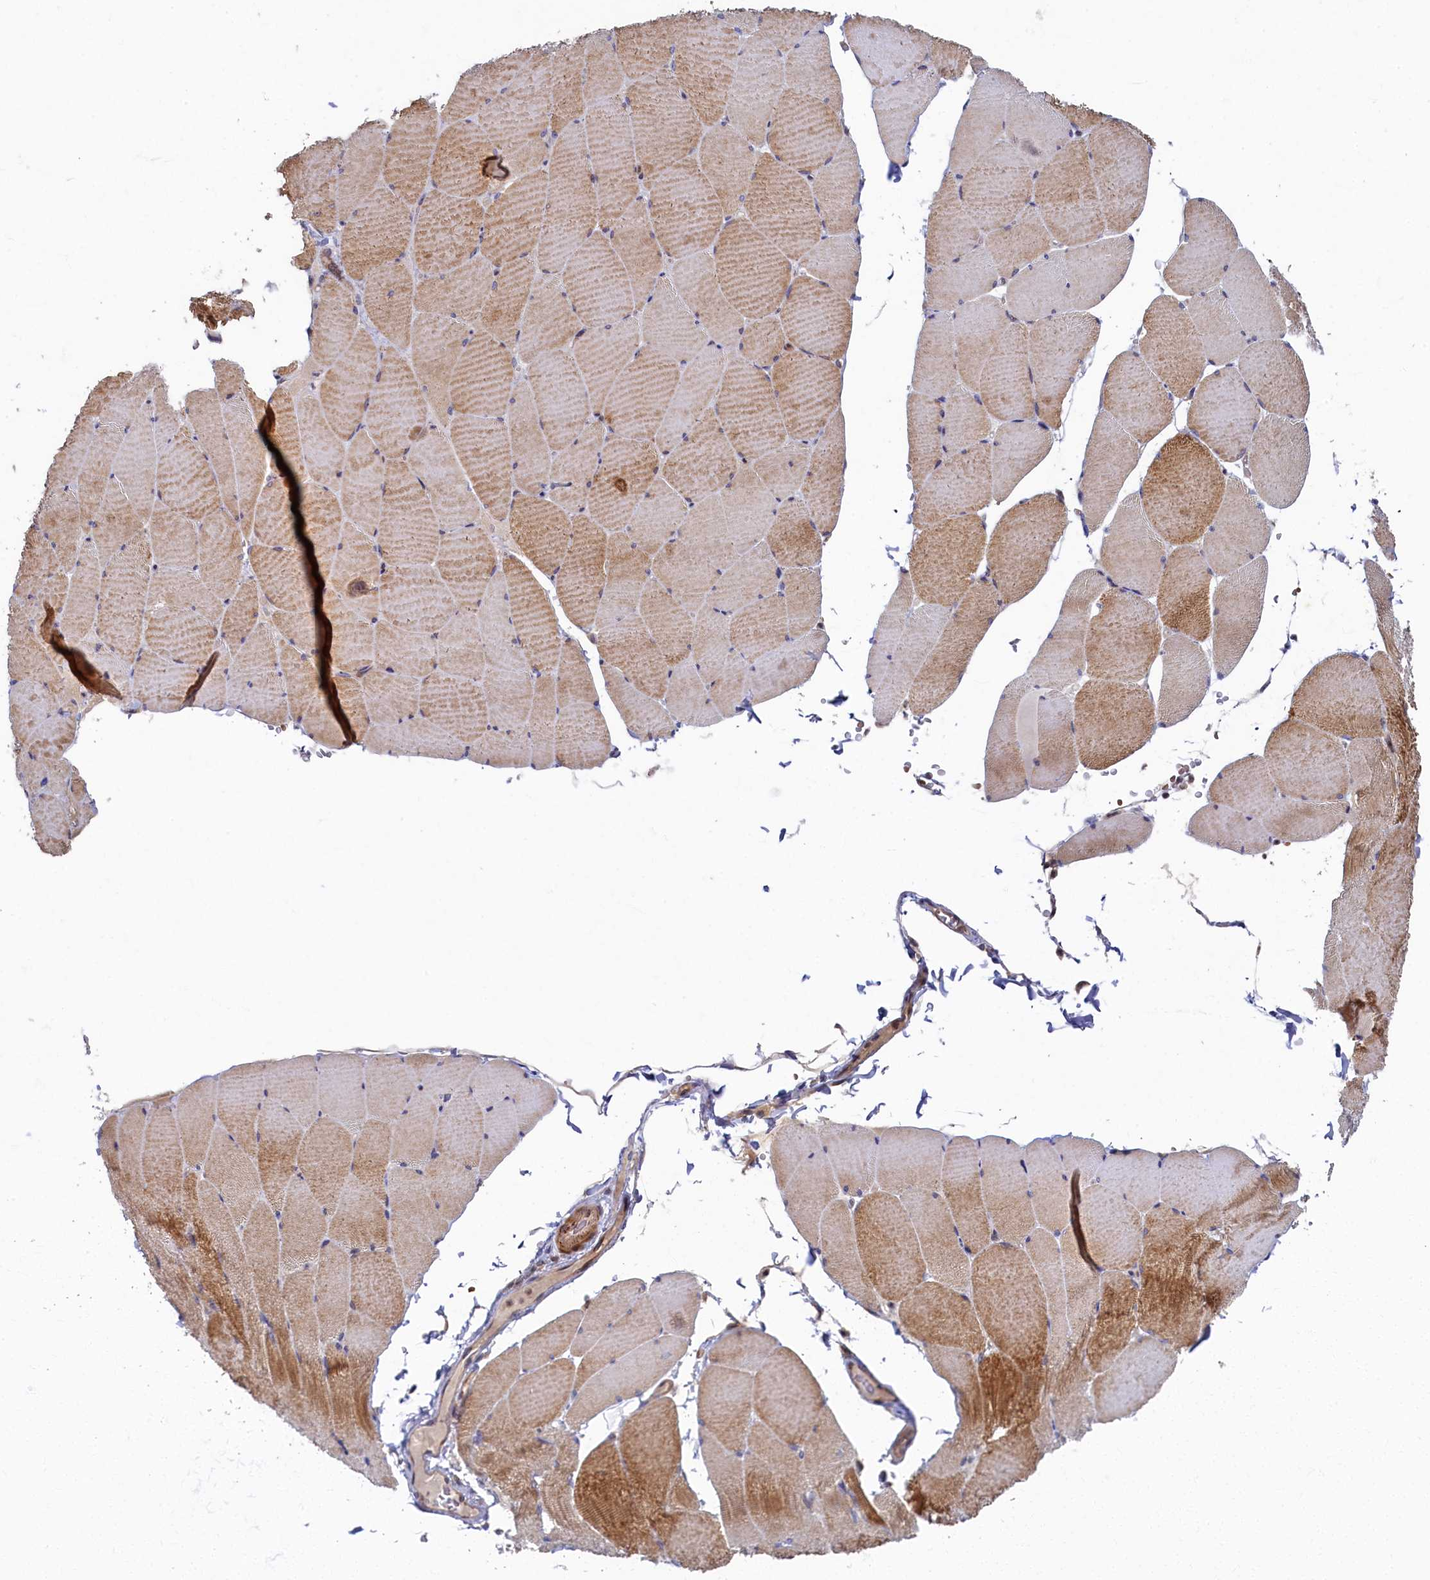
{"staining": {"intensity": "strong", "quantity": "25%-75%", "location": "cytoplasmic/membranous"}, "tissue": "skeletal muscle", "cell_type": "Myocytes", "image_type": "normal", "snomed": [{"axis": "morphology", "description": "Normal tissue, NOS"}, {"axis": "topography", "description": "Skeletal muscle"}, {"axis": "topography", "description": "Head-Neck"}], "caption": "High-magnification brightfield microscopy of benign skeletal muscle stained with DAB (3,3'-diaminobenzidine) (brown) and counterstained with hematoxylin (blue). myocytes exhibit strong cytoplasmic/membranous staining is appreciated in about25%-75% of cells.", "gene": "CEP20", "patient": {"sex": "male", "age": 66}}